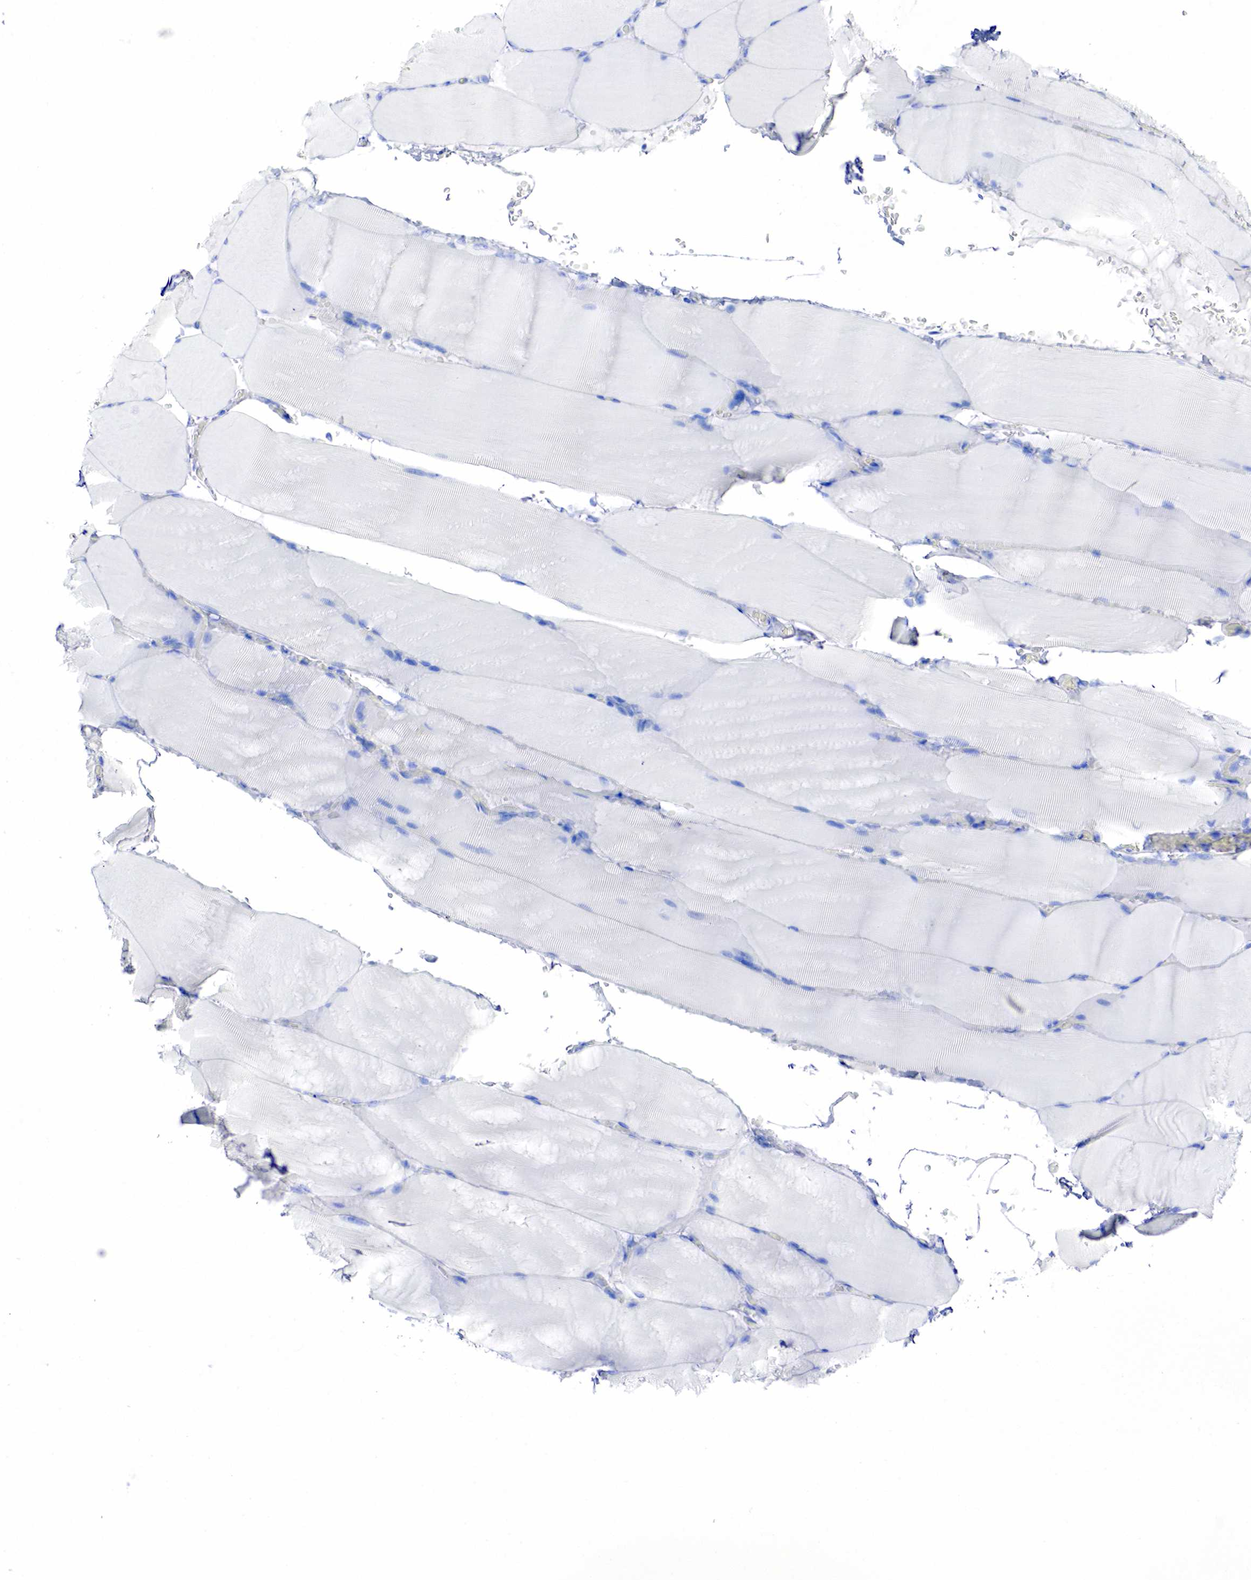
{"staining": {"intensity": "negative", "quantity": "none", "location": "none"}, "tissue": "skeletal muscle", "cell_type": "Myocytes", "image_type": "normal", "snomed": [{"axis": "morphology", "description": "Normal tissue, NOS"}, {"axis": "topography", "description": "Skeletal muscle"}], "caption": "Image shows no protein positivity in myocytes of benign skeletal muscle. Brightfield microscopy of IHC stained with DAB (3,3'-diaminobenzidine) (brown) and hematoxylin (blue), captured at high magnification.", "gene": "INHA", "patient": {"sex": "male", "age": 71}}